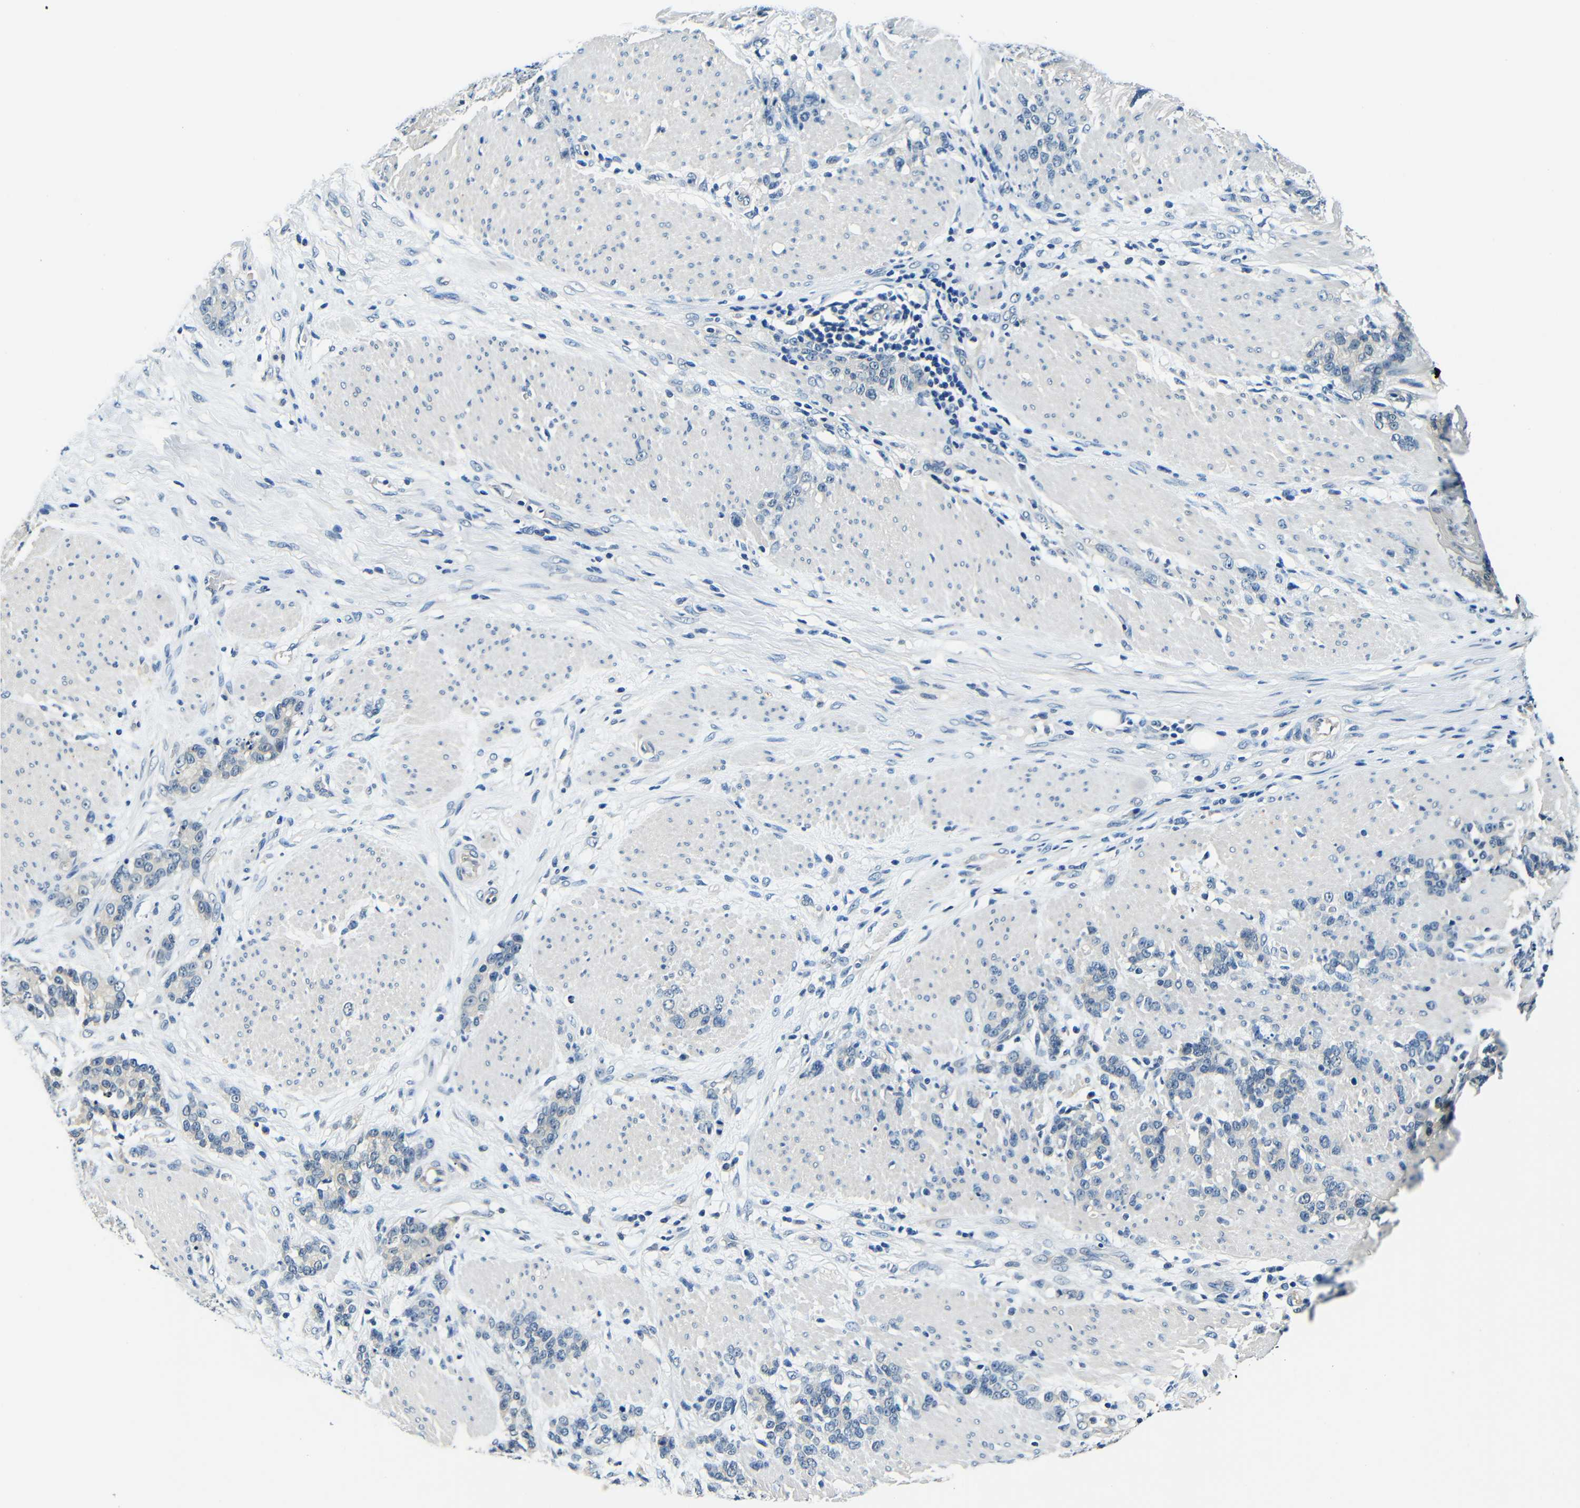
{"staining": {"intensity": "weak", "quantity": "<25%", "location": "cytoplasmic/membranous"}, "tissue": "stomach cancer", "cell_type": "Tumor cells", "image_type": "cancer", "snomed": [{"axis": "morphology", "description": "Adenocarcinoma, NOS"}, {"axis": "topography", "description": "Stomach, lower"}], "caption": "An immunohistochemistry micrograph of adenocarcinoma (stomach) is shown. There is no staining in tumor cells of adenocarcinoma (stomach).", "gene": "ADAP1", "patient": {"sex": "male", "age": 88}}